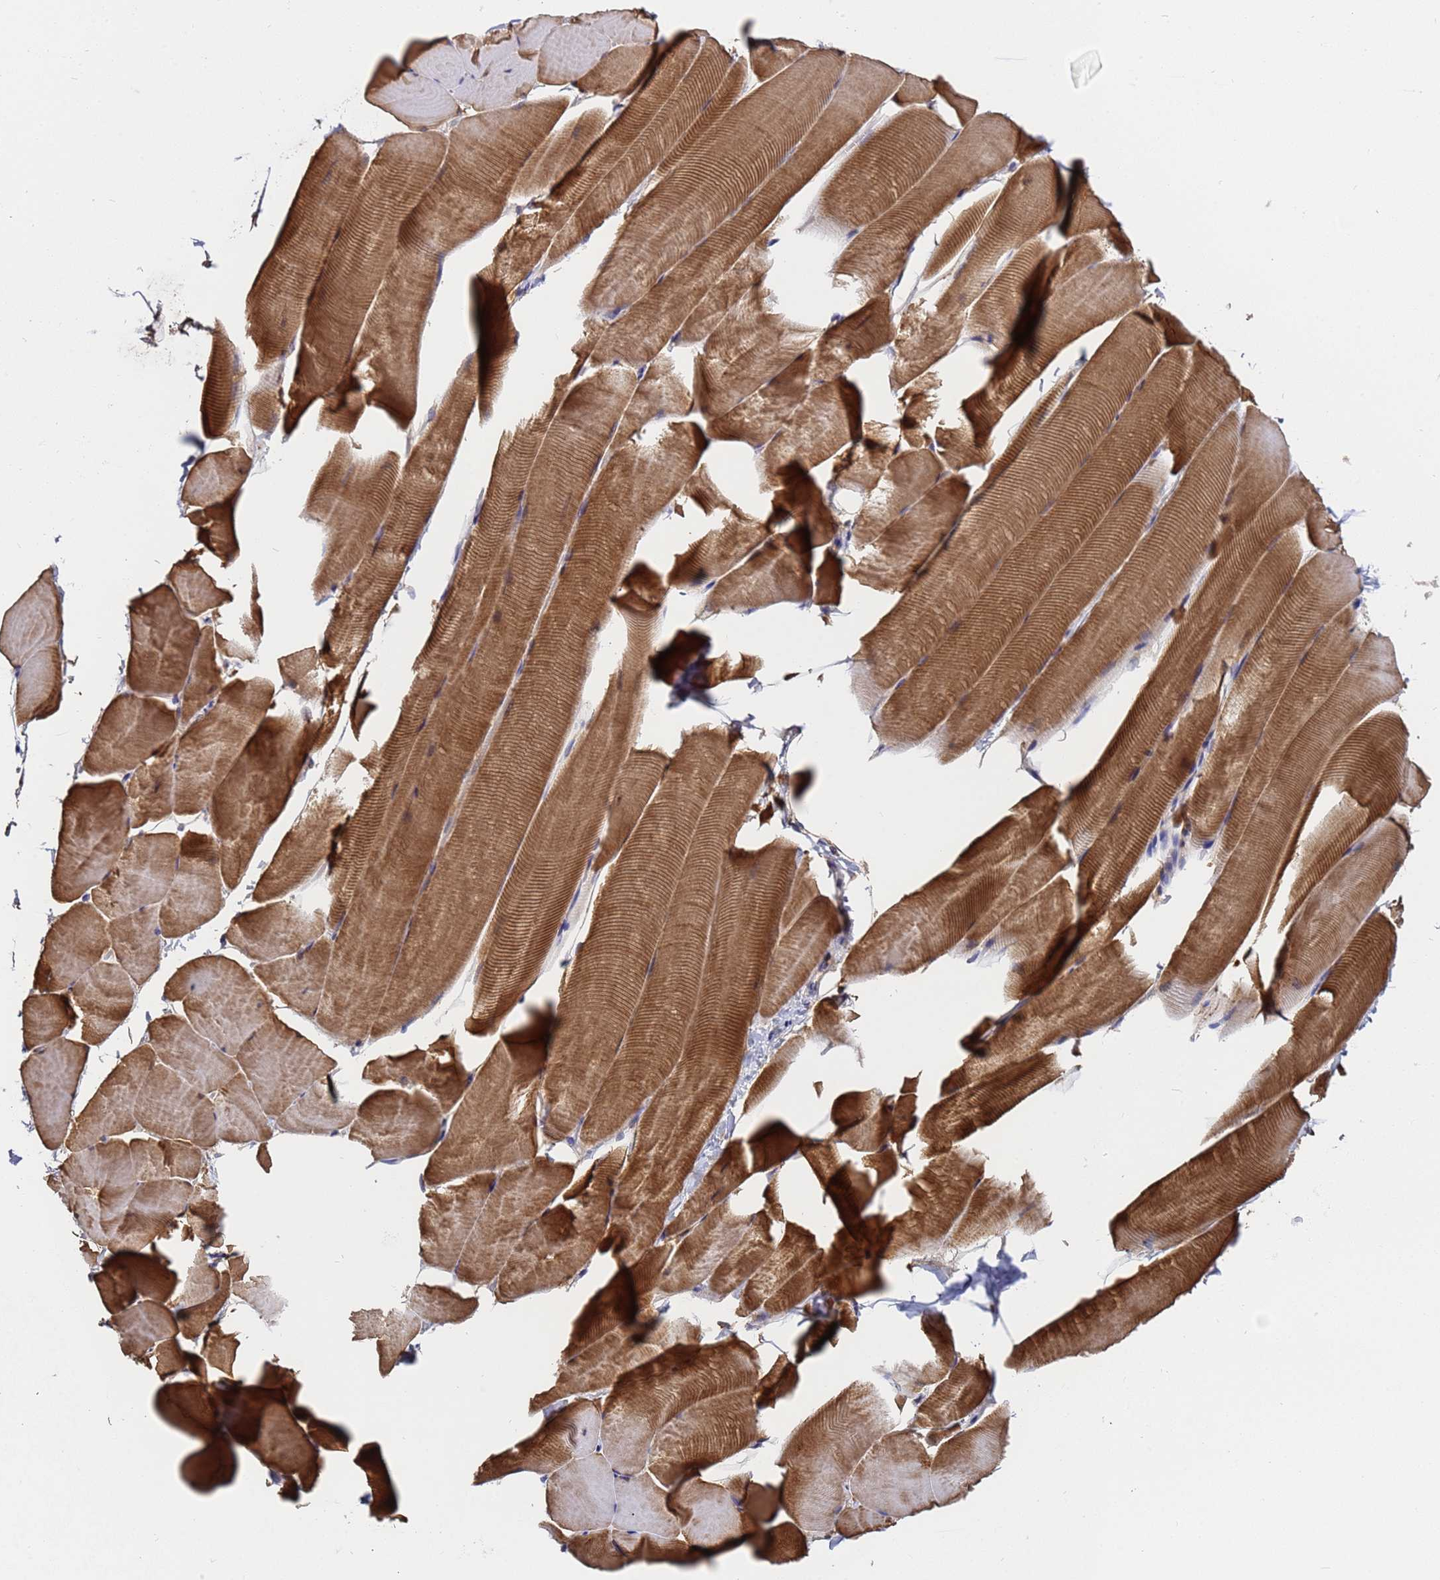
{"staining": {"intensity": "strong", "quantity": "25%-75%", "location": "cytoplasmic/membranous"}, "tissue": "skeletal muscle", "cell_type": "Myocytes", "image_type": "normal", "snomed": [{"axis": "morphology", "description": "Normal tissue, NOS"}, {"axis": "topography", "description": "Skeletal muscle"}], "caption": "Strong cytoplasmic/membranous protein staining is present in approximately 25%-75% of myocytes in skeletal muscle.", "gene": "ANAPC13", "patient": {"sex": "male", "age": 25}}